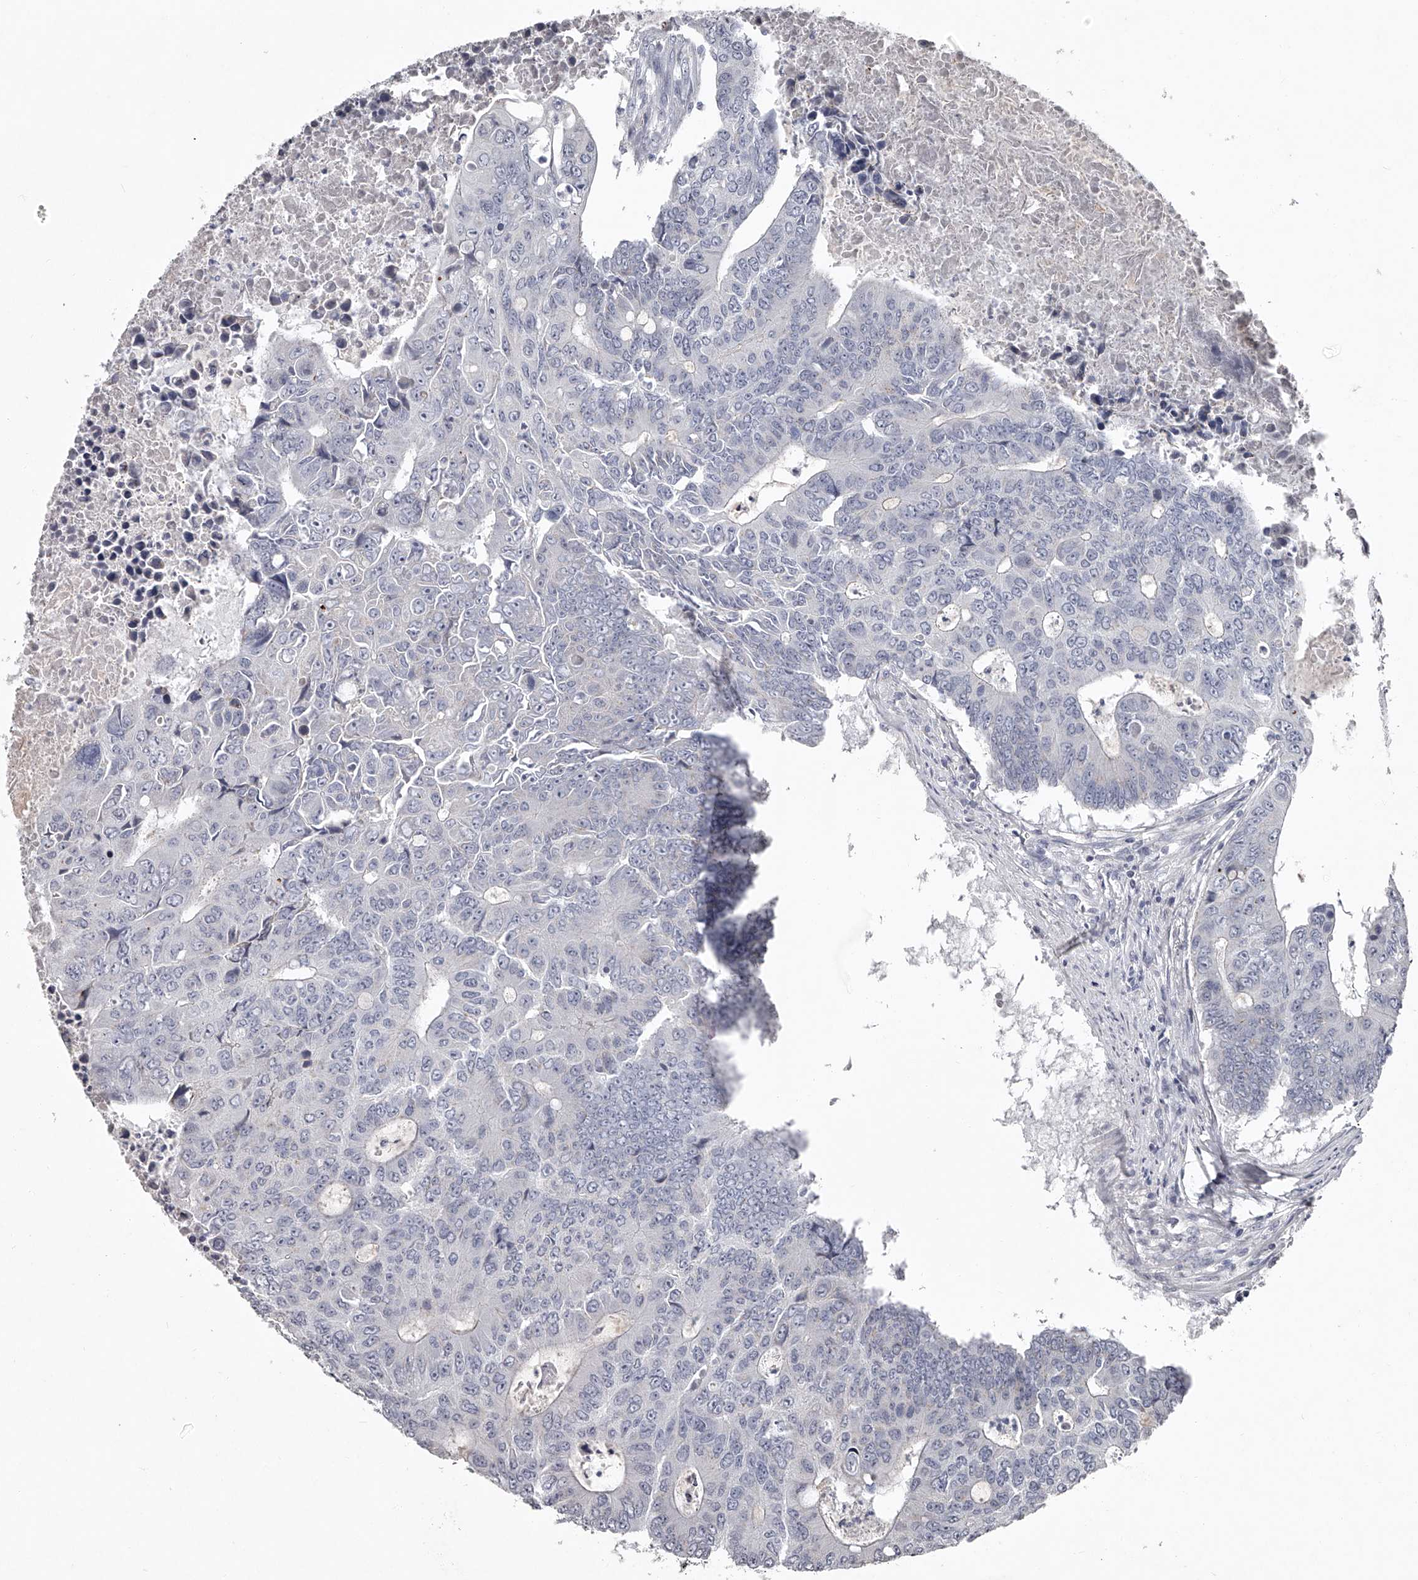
{"staining": {"intensity": "negative", "quantity": "none", "location": "none"}, "tissue": "colorectal cancer", "cell_type": "Tumor cells", "image_type": "cancer", "snomed": [{"axis": "morphology", "description": "Adenocarcinoma, NOS"}, {"axis": "topography", "description": "Colon"}], "caption": "There is no significant staining in tumor cells of colorectal cancer. (Immunohistochemistry, brightfield microscopy, high magnification).", "gene": "NT5DC1", "patient": {"sex": "male", "age": 87}}